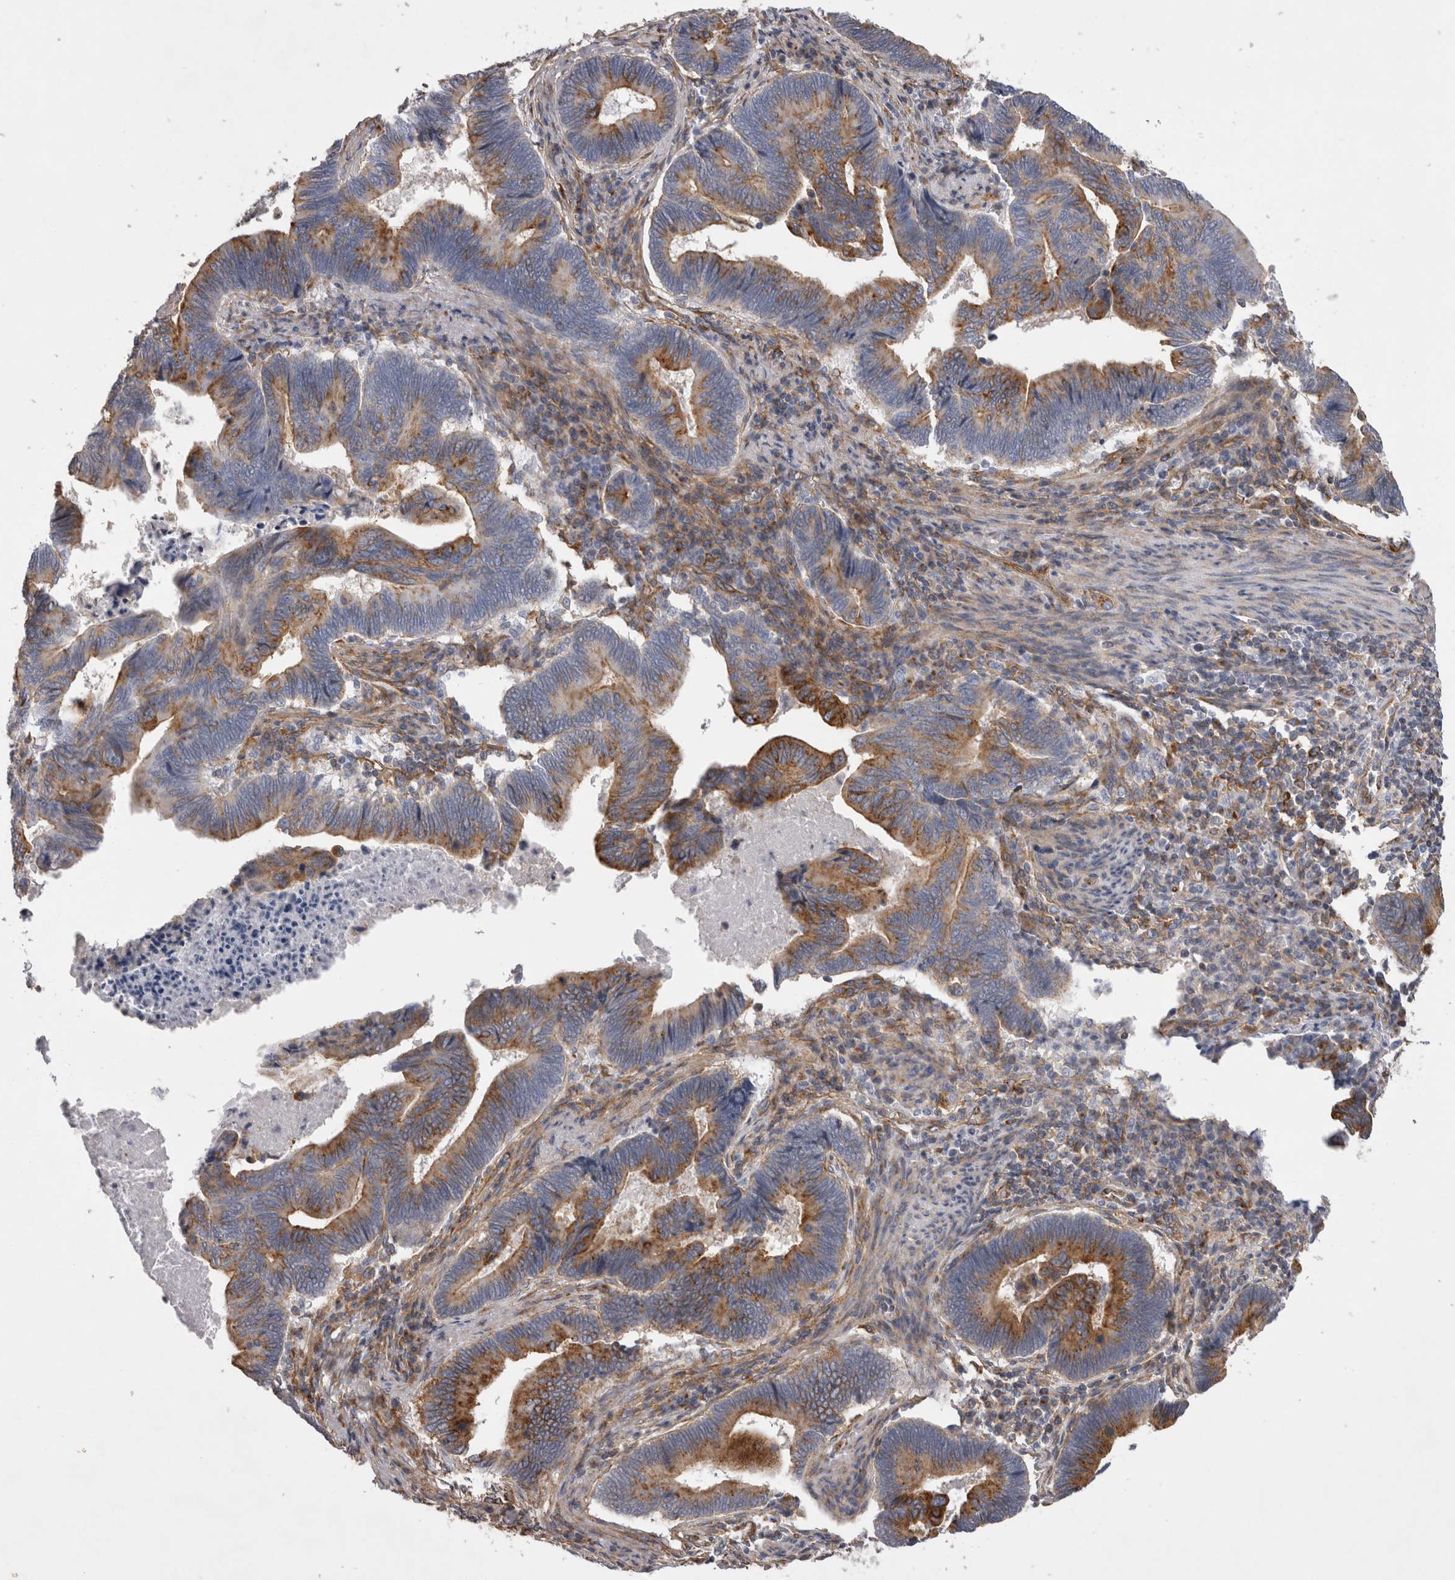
{"staining": {"intensity": "moderate", "quantity": ">75%", "location": "cytoplasmic/membranous"}, "tissue": "pancreatic cancer", "cell_type": "Tumor cells", "image_type": "cancer", "snomed": [{"axis": "morphology", "description": "Adenocarcinoma, NOS"}, {"axis": "topography", "description": "Pancreas"}], "caption": "An immunohistochemistry photomicrograph of tumor tissue is shown. Protein staining in brown labels moderate cytoplasmic/membranous positivity in pancreatic cancer (adenocarcinoma) within tumor cells. (DAB IHC, brown staining for protein, blue staining for nuclei).", "gene": "ATXN3", "patient": {"sex": "female", "age": 70}}